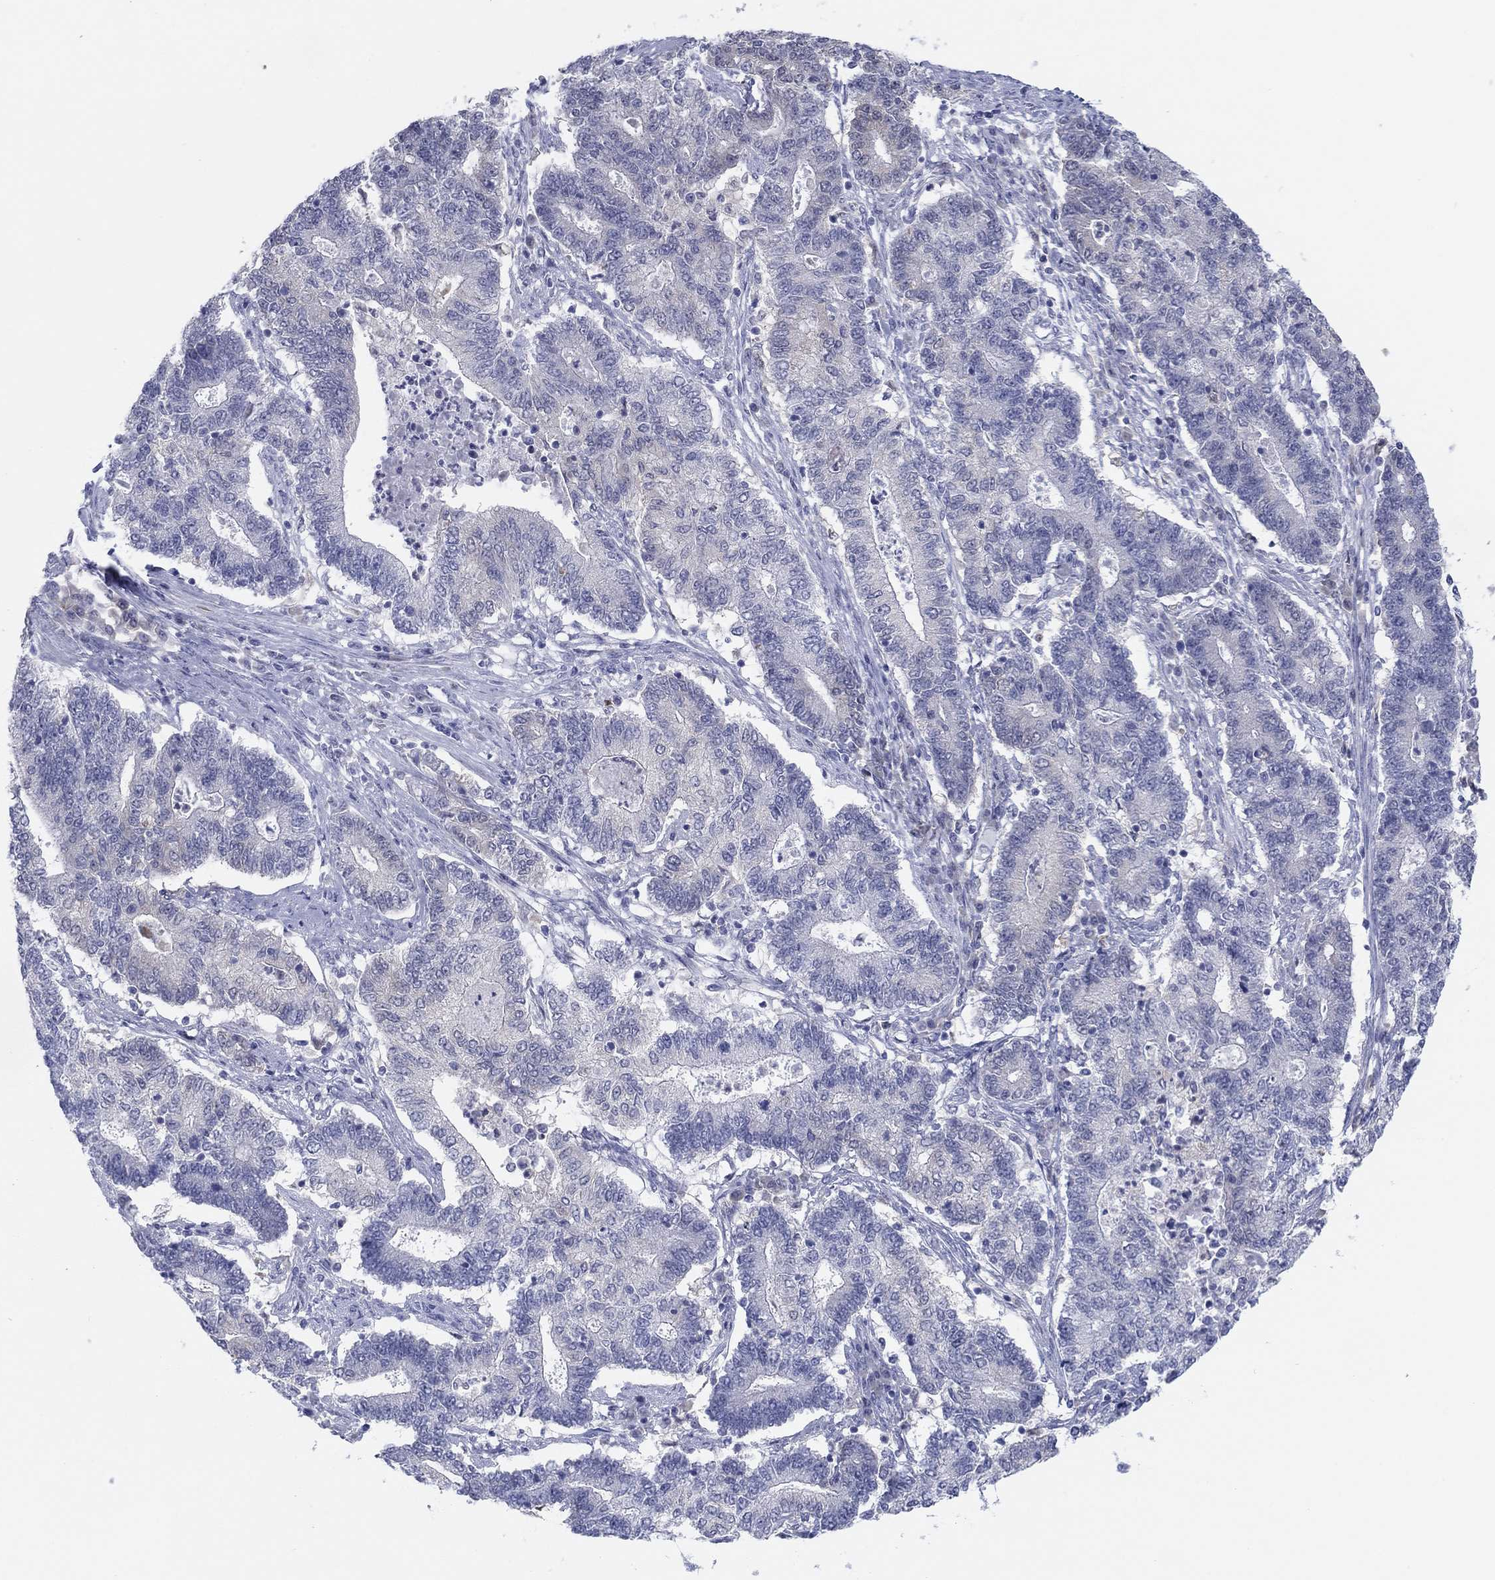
{"staining": {"intensity": "negative", "quantity": "none", "location": "none"}, "tissue": "endometrial cancer", "cell_type": "Tumor cells", "image_type": "cancer", "snomed": [{"axis": "morphology", "description": "Adenocarcinoma, NOS"}, {"axis": "topography", "description": "Uterus"}, {"axis": "topography", "description": "Endometrium"}], "caption": "There is no significant staining in tumor cells of endometrial cancer. Brightfield microscopy of immunohistochemistry stained with DAB (brown) and hematoxylin (blue), captured at high magnification.", "gene": "PDXK", "patient": {"sex": "female", "age": 54}}